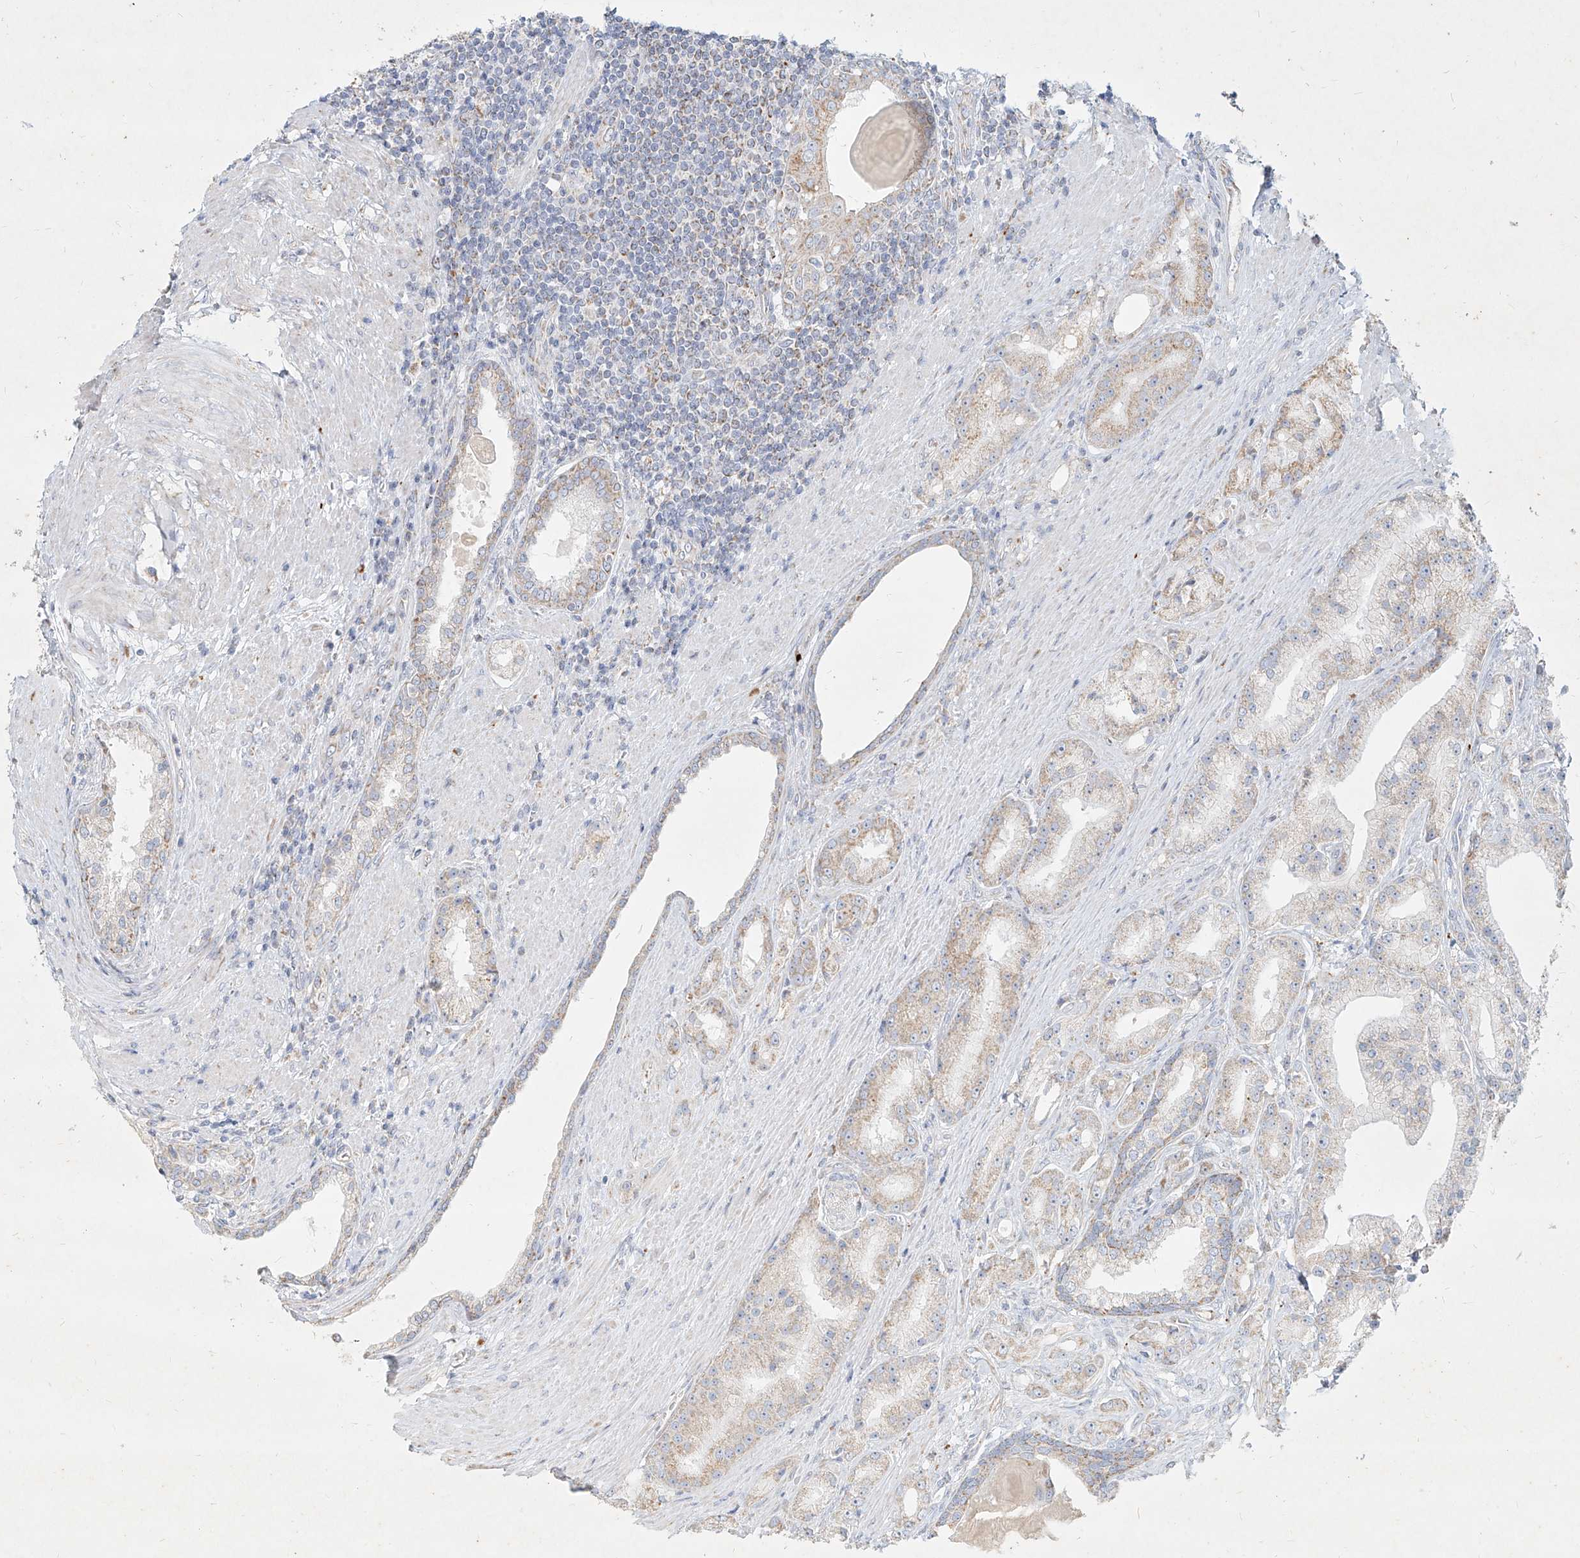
{"staining": {"intensity": "weak", "quantity": "25%-75%", "location": "cytoplasmic/membranous"}, "tissue": "prostate cancer", "cell_type": "Tumor cells", "image_type": "cancer", "snomed": [{"axis": "morphology", "description": "Adenocarcinoma, Low grade"}, {"axis": "topography", "description": "Prostate"}], "caption": "This histopathology image reveals immunohistochemistry (IHC) staining of human prostate adenocarcinoma (low-grade), with low weak cytoplasmic/membranous expression in about 25%-75% of tumor cells.", "gene": "MTX2", "patient": {"sex": "male", "age": 67}}